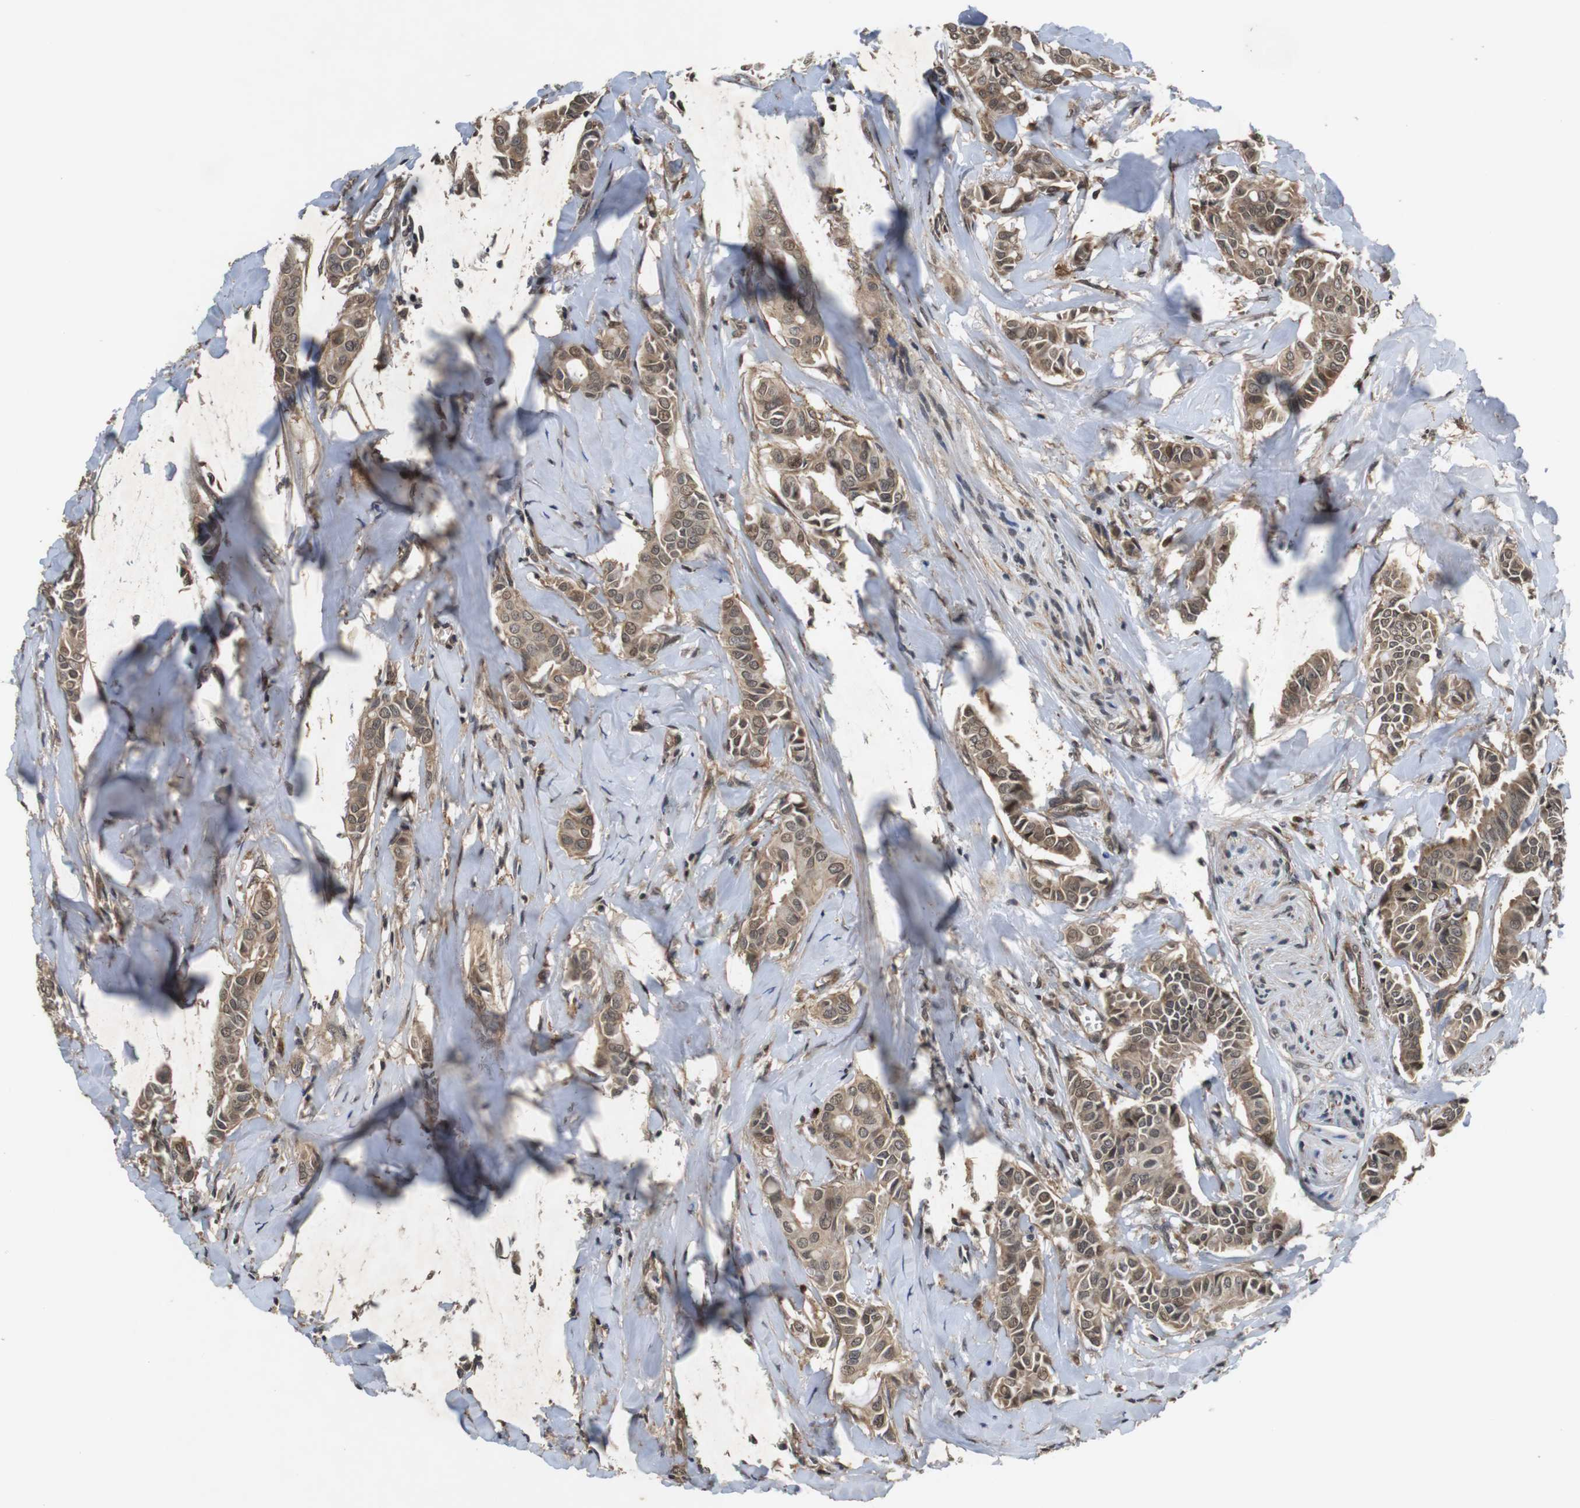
{"staining": {"intensity": "moderate", "quantity": ">75%", "location": "cytoplasmic/membranous,nuclear"}, "tissue": "head and neck cancer", "cell_type": "Tumor cells", "image_type": "cancer", "snomed": [{"axis": "morphology", "description": "Adenocarcinoma, NOS"}, {"axis": "topography", "description": "Salivary gland"}, {"axis": "topography", "description": "Head-Neck"}], "caption": "About >75% of tumor cells in human head and neck cancer reveal moderate cytoplasmic/membranous and nuclear protein staining as visualized by brown immunohistochemical staining.", "gene": "FZD10", "patient": {"sex": "female", "age": 59}}